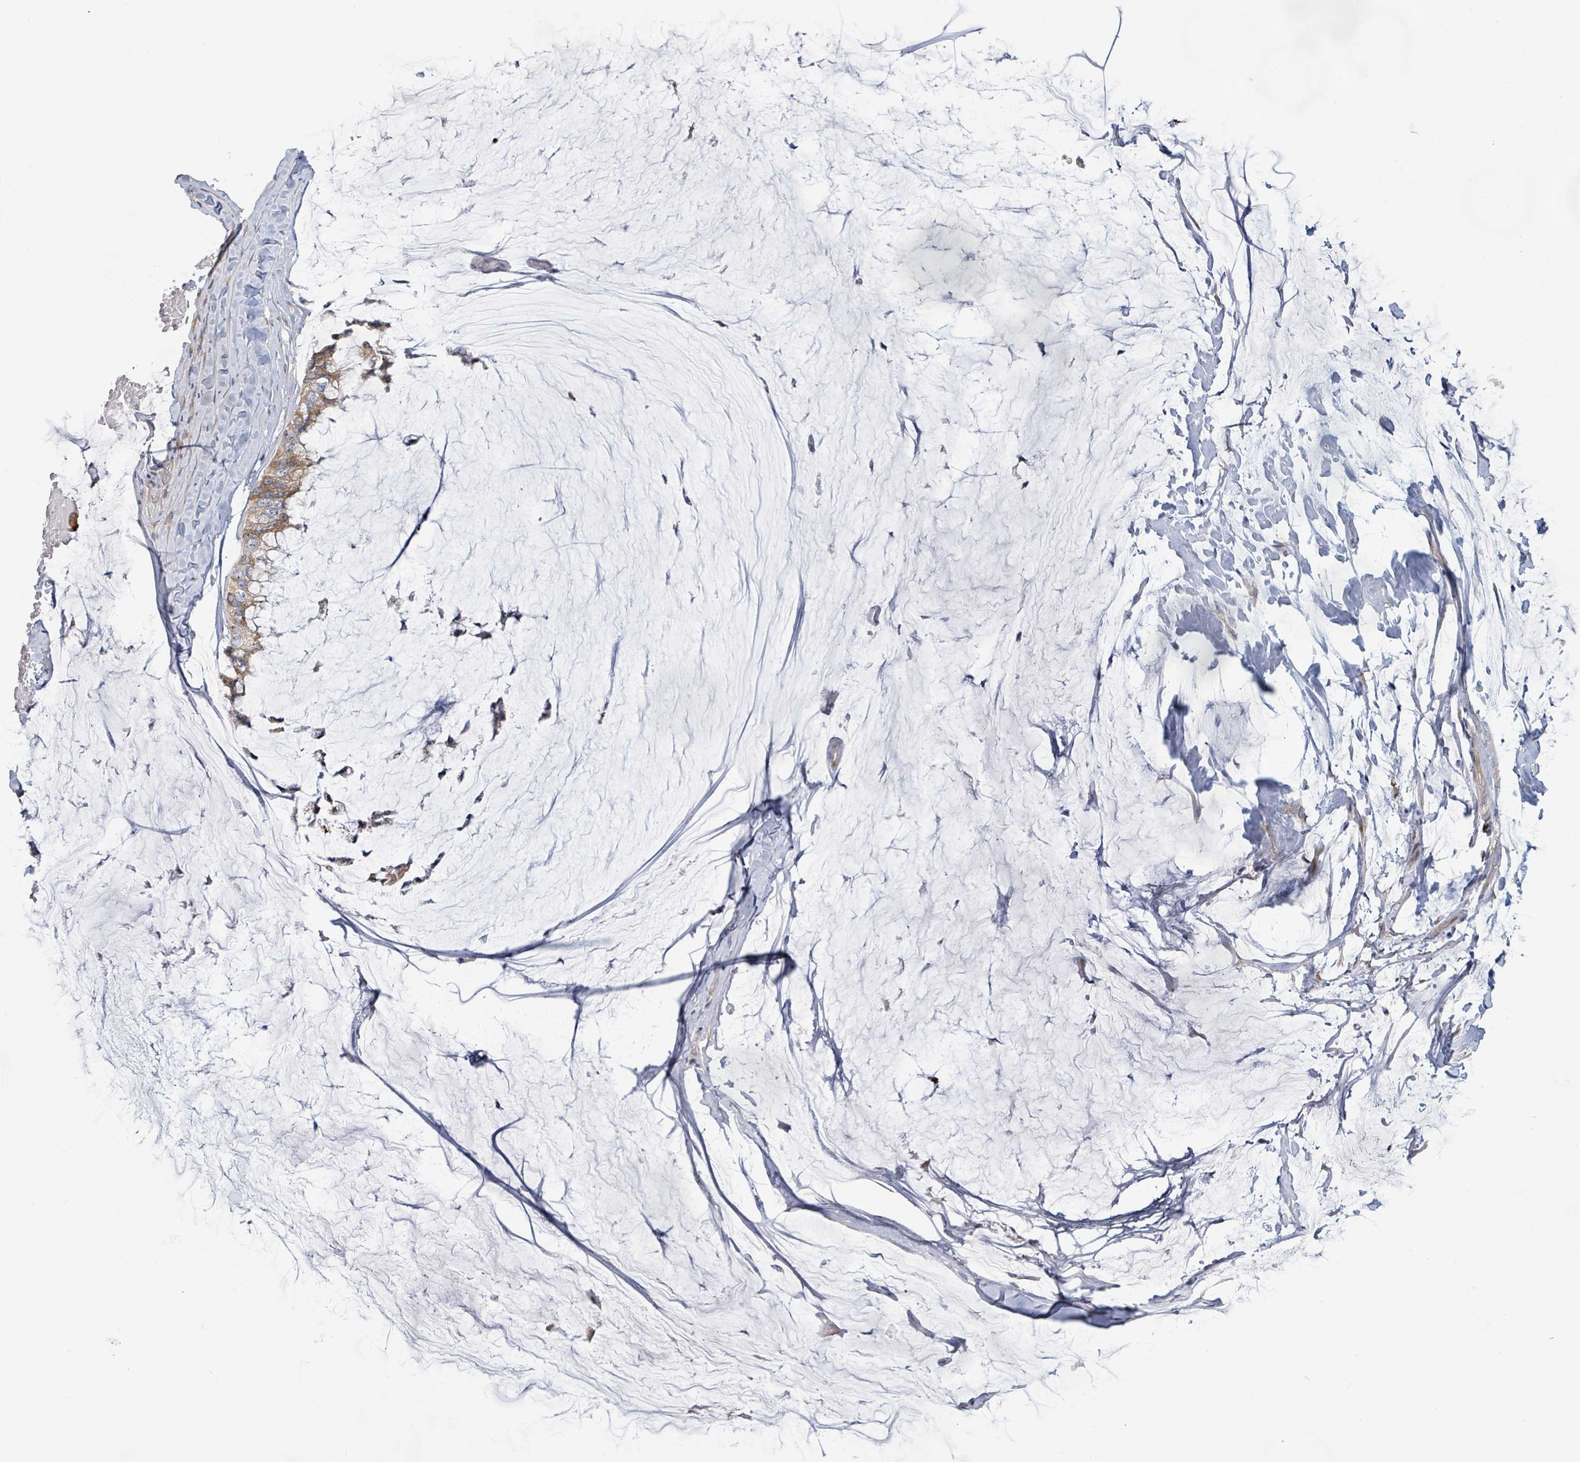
{"staining": {"intensity": "moderate", "quantity": ">75%", "location": "cytoplasmic/membranous"}, "tissue": "ovarian cancer", "cell_type": "Tumor cells", "image_type": "cancer", "snomed": [{"axis": "morphology", "description": "Cystadenocarcinoma, mucinous, NOS"}, {"axis": "topography", "description": "Ovary"}], "caption": "Human ovarian cancer (mucinous cystadenocarcinoma) stained for a protein (brown) demonstrates moderate cytoplasmic/membranous positive staining in approximately >75% of tumor cells.", "gene": "KCNS2", "patient": {"sex": "female", "age": 39}}